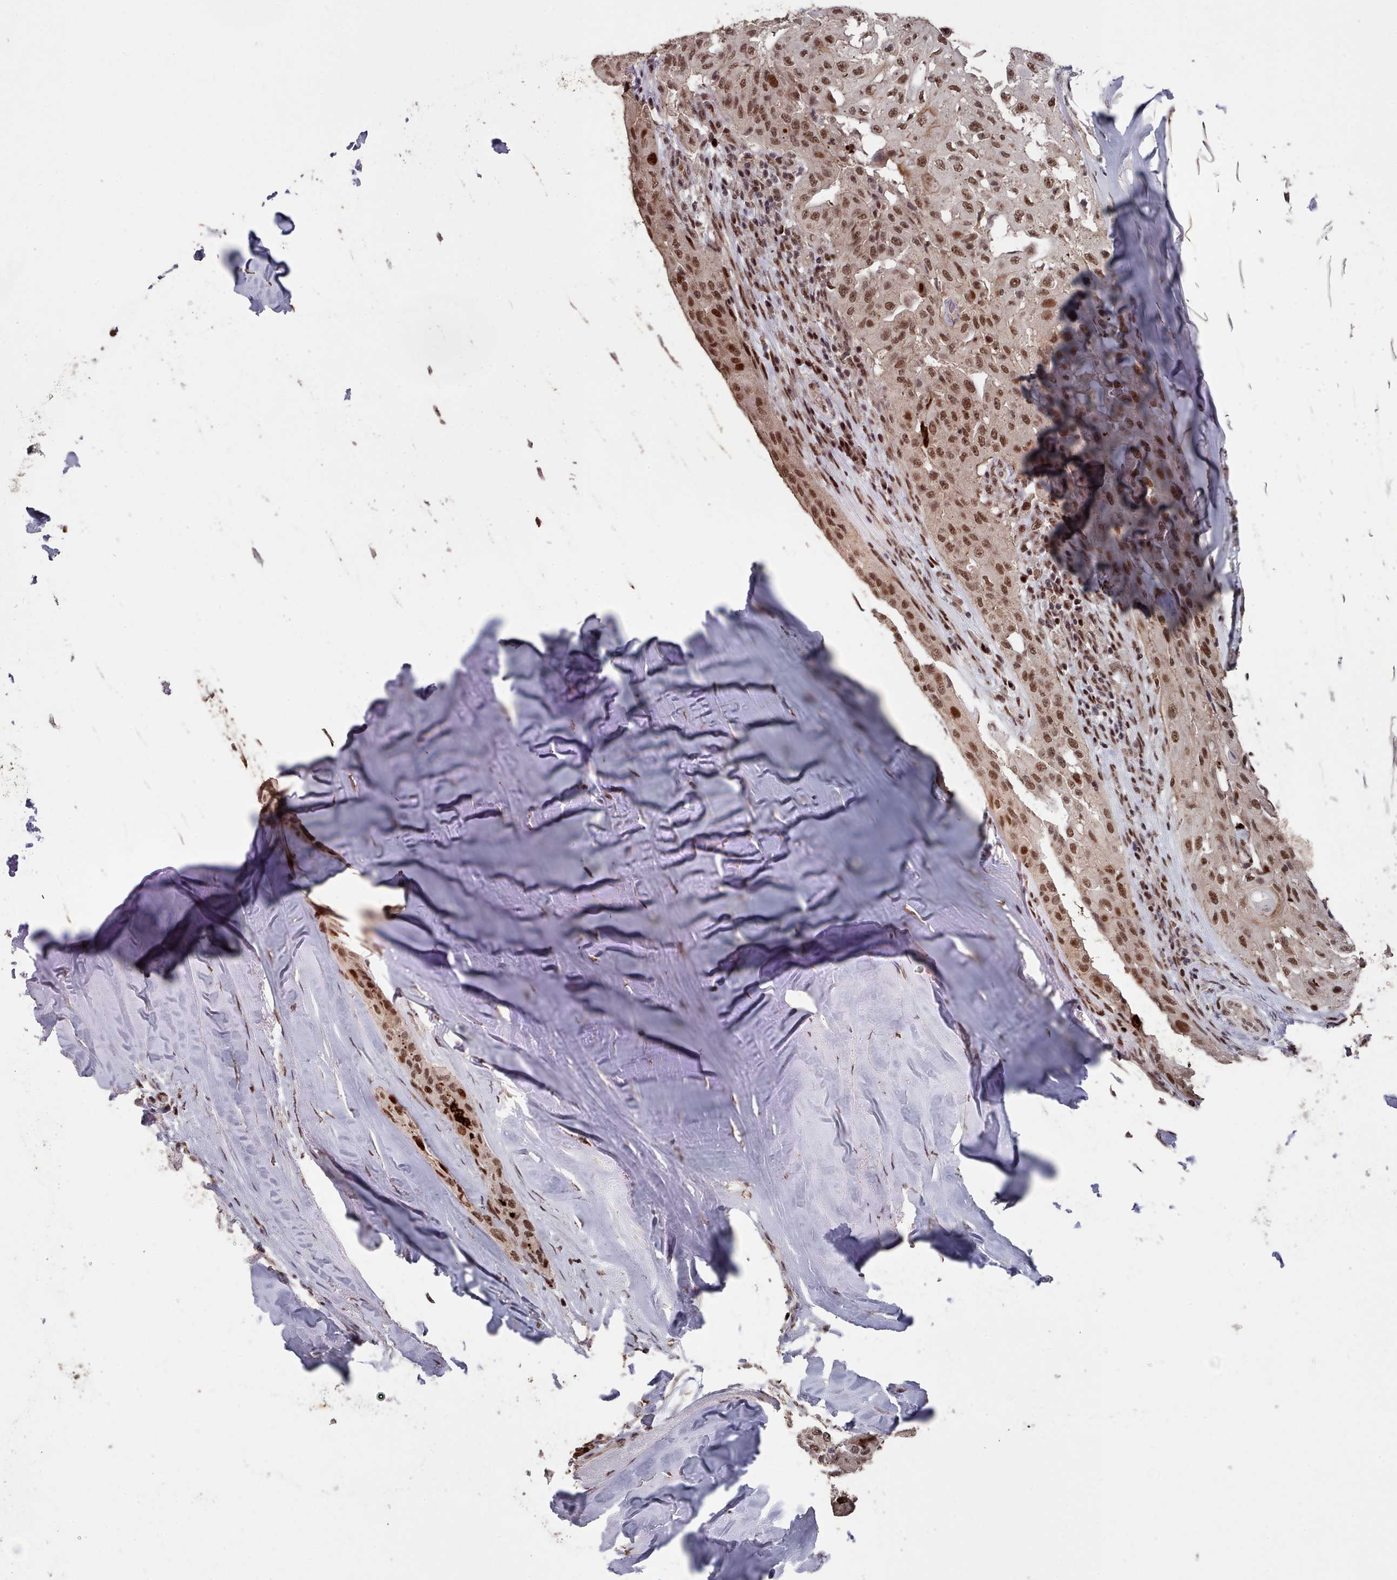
{"staining": {"intensity": "moderate", "quantity": ">75%", "location": "nuclear"}, "tissue": "thyroid cancer", "cell_type": "Tumor cells", "image_type": "cancer", "snomed": [{"axis": "morphology", "description": "Papillary adenocarcinoma, NOS"}, {"axis": "topography", "description": "Thyroid gland"}], "caption": "Immunohistochemical staining of thyroid cancer demonstrates medium levels of moderate nuclear positivity in about >75% of tumor cells. (IHC, brightfield microscopy, high magnification).", "gene": "PNRC2", "patient": {"sex": "female", "age": 59}}